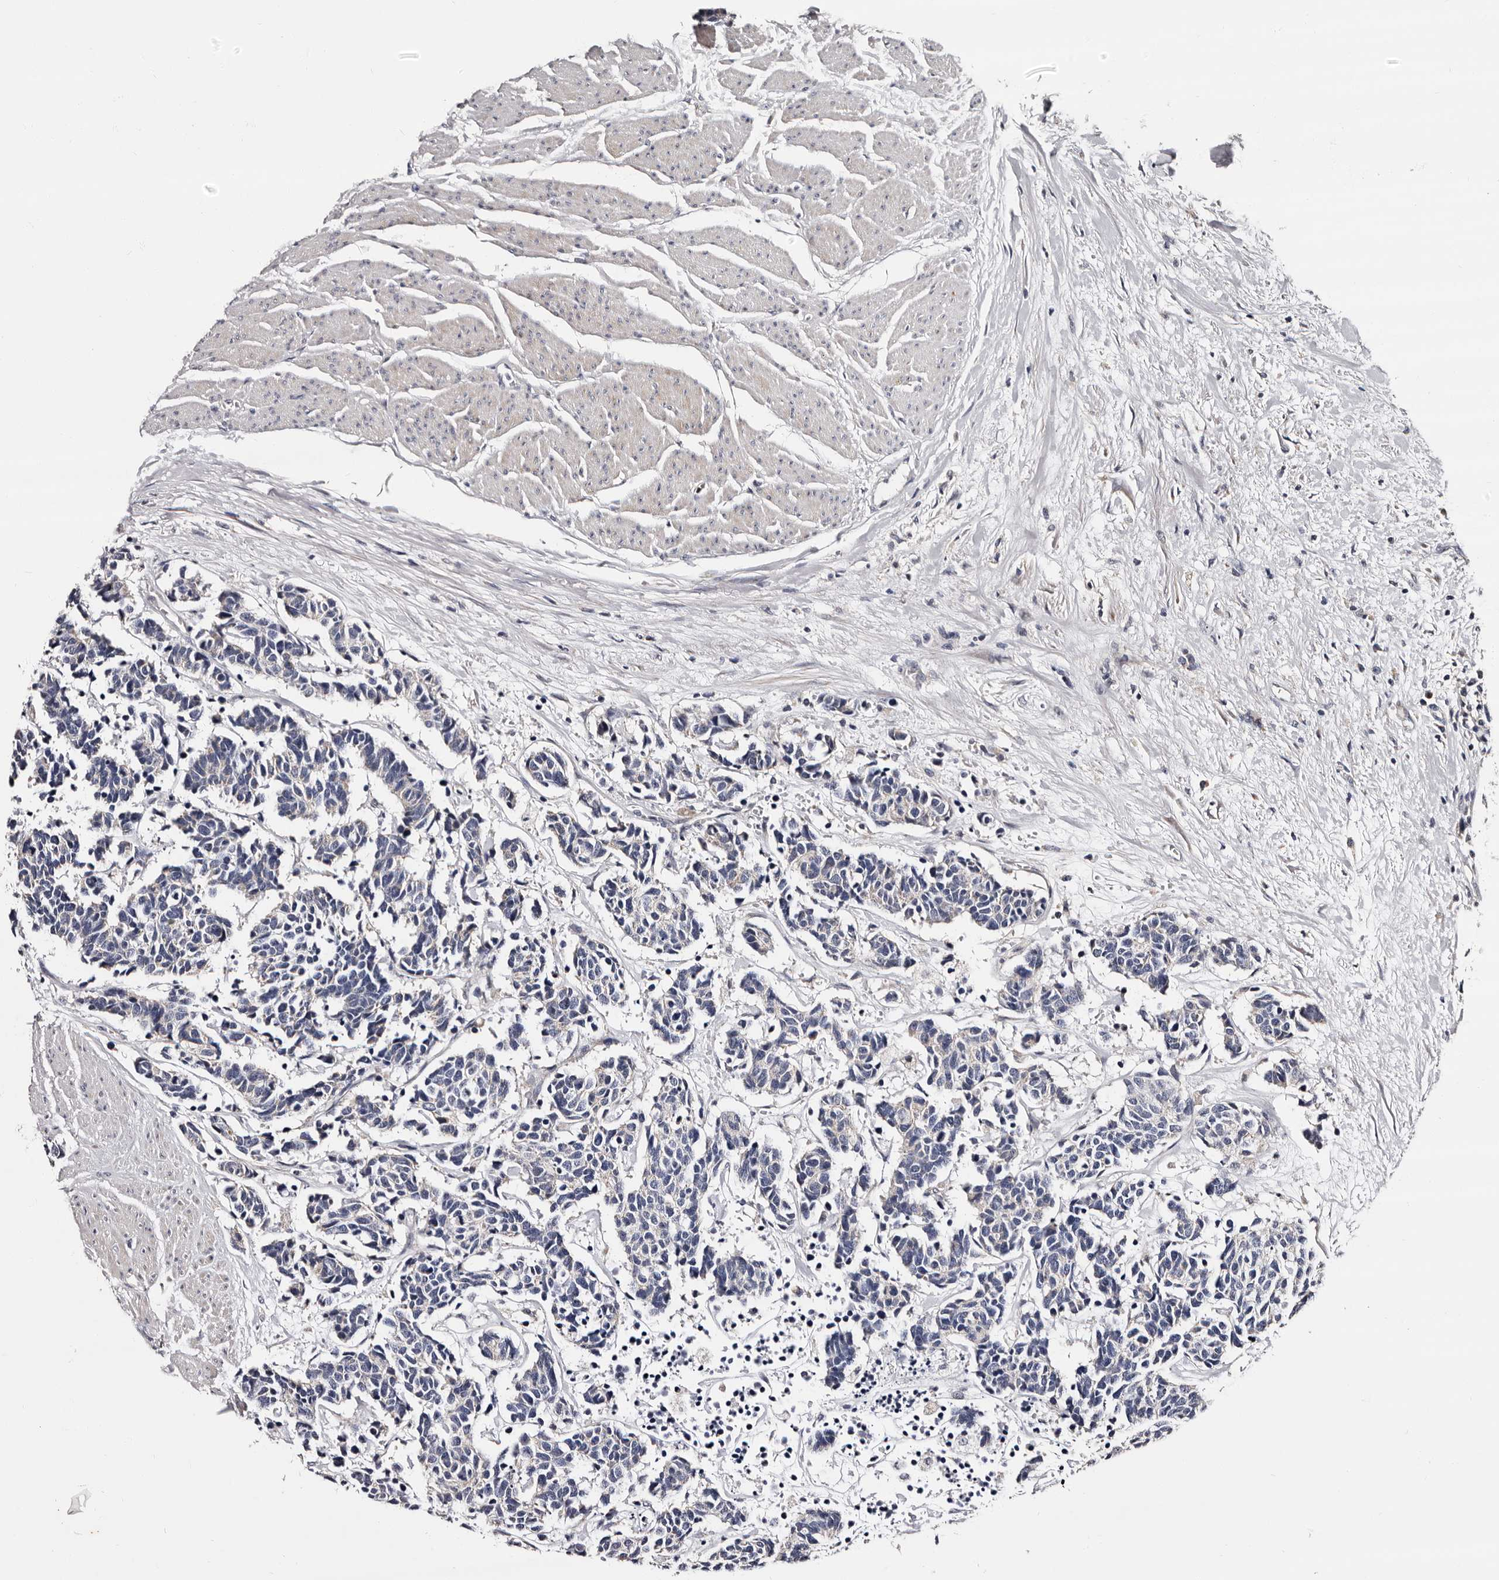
{"staining": {"intensity": "negative", "quantity": "none", "location": "none"}, "tissue": "carcinoid", "cell_type": "Tumor cells", "image_type": "cancer", "snomed": [{"axis": "morphology", "description": "Carcinoma, NOS"}, {"axis": "morphology", "description": "Carcinoid, malignant, NOS"}, {"axis": "topography", "description": "Urinary bladder"}], "caption": "The photomicrograph exhibits no staining of tumor cells in carcinoid. (DAB IHC, high magnification).", "gene": "TAF4B", "patient": {"sex": "male", "age": 57}}